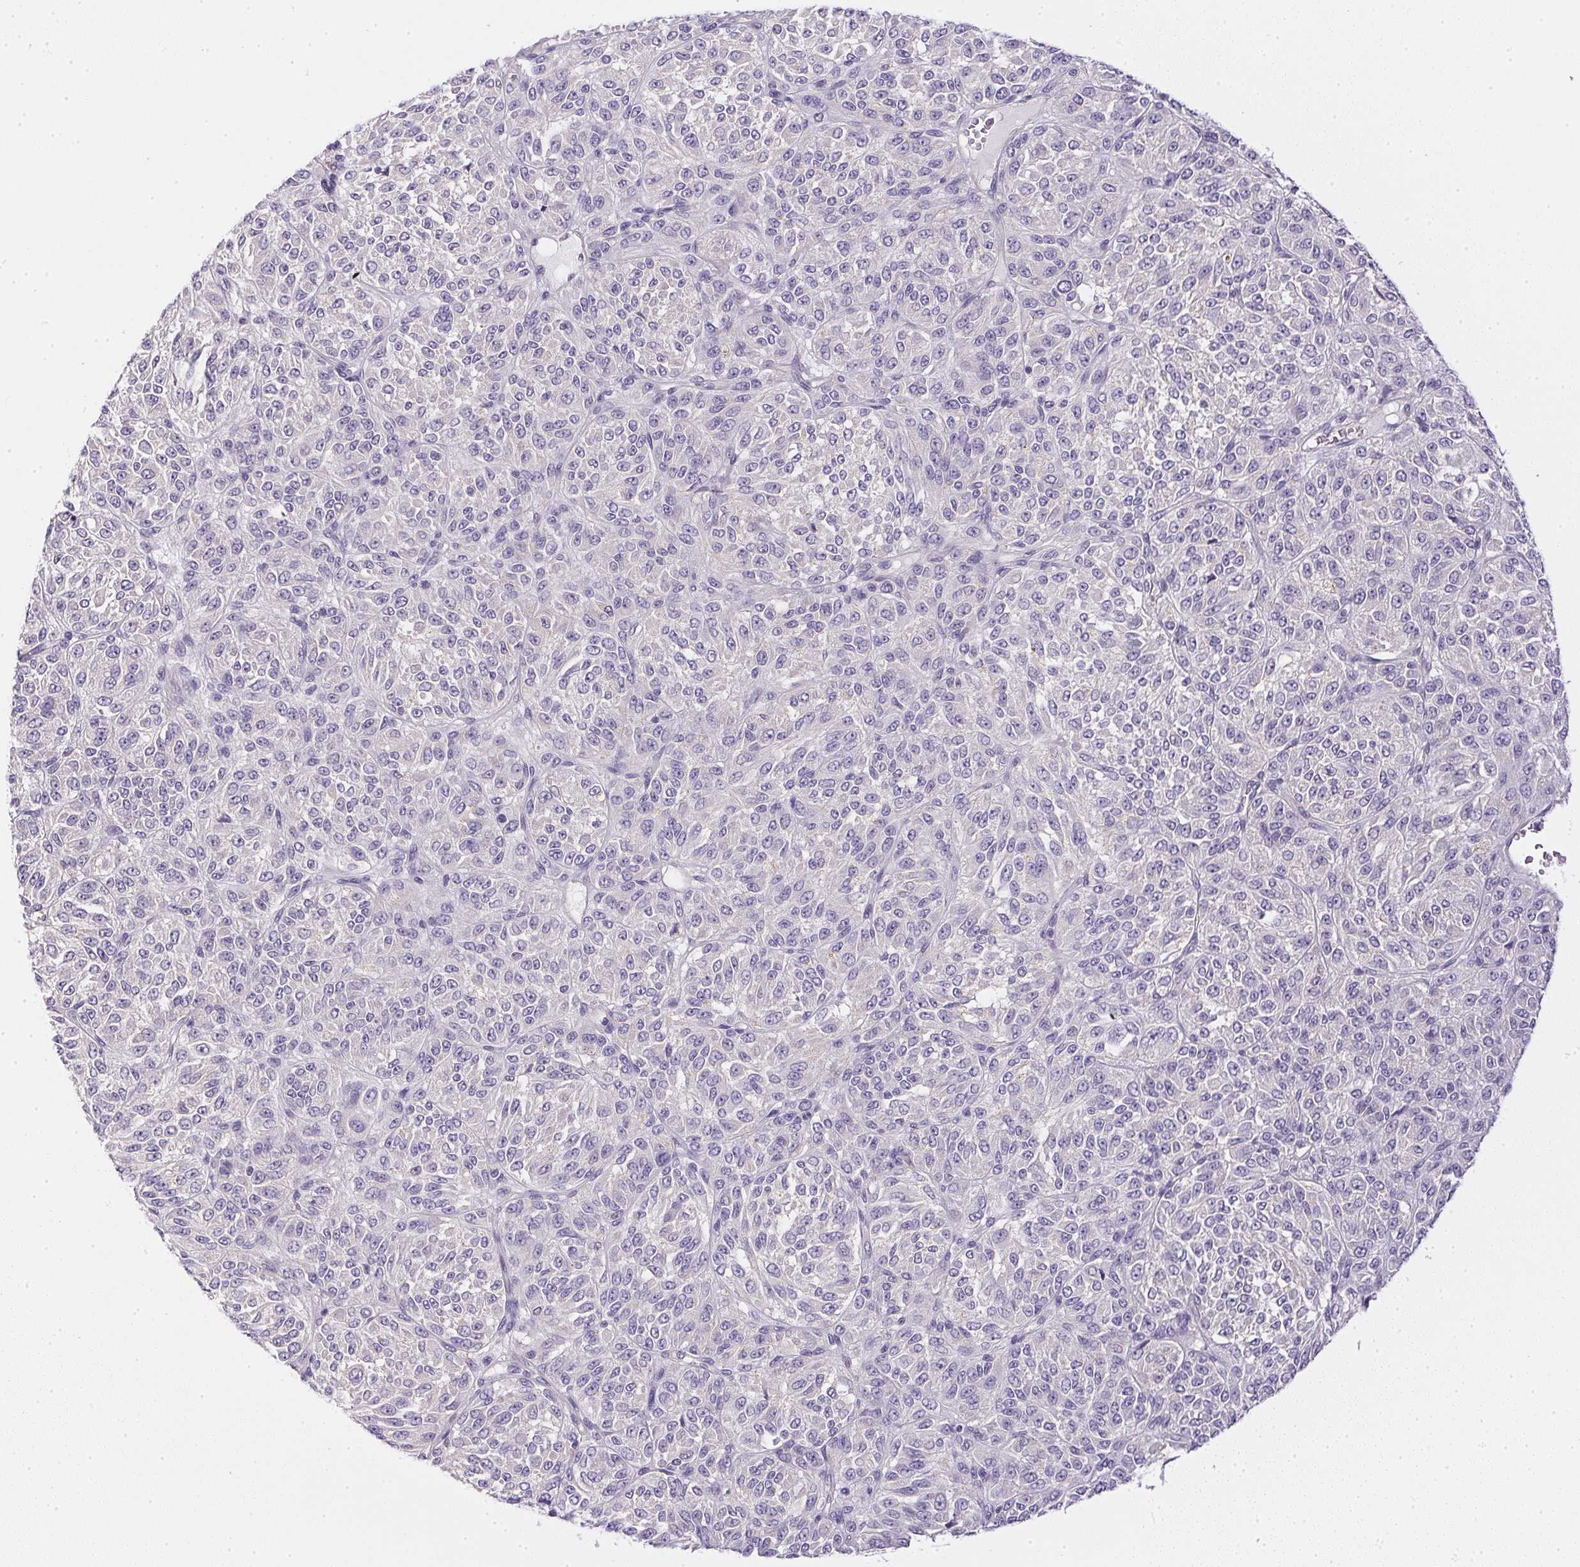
{"staining": {"intensity": "negative", "quantity": "none", "location": "none"}, "tissue": "melanoma", "cell_type": "Tumor cells", "image_type": "cancer", "snomed": [{"axis": "morphology", "description": "Malignant melanoma, Metastatic site"}, {"axis": "topography", "description": "Brain"}], "caption": "Tumor cells show no significant staining in malignant melanoma (metastatic site).", "gene": "SLC17A7", "patient": {"sex": "female", "age": 56}}